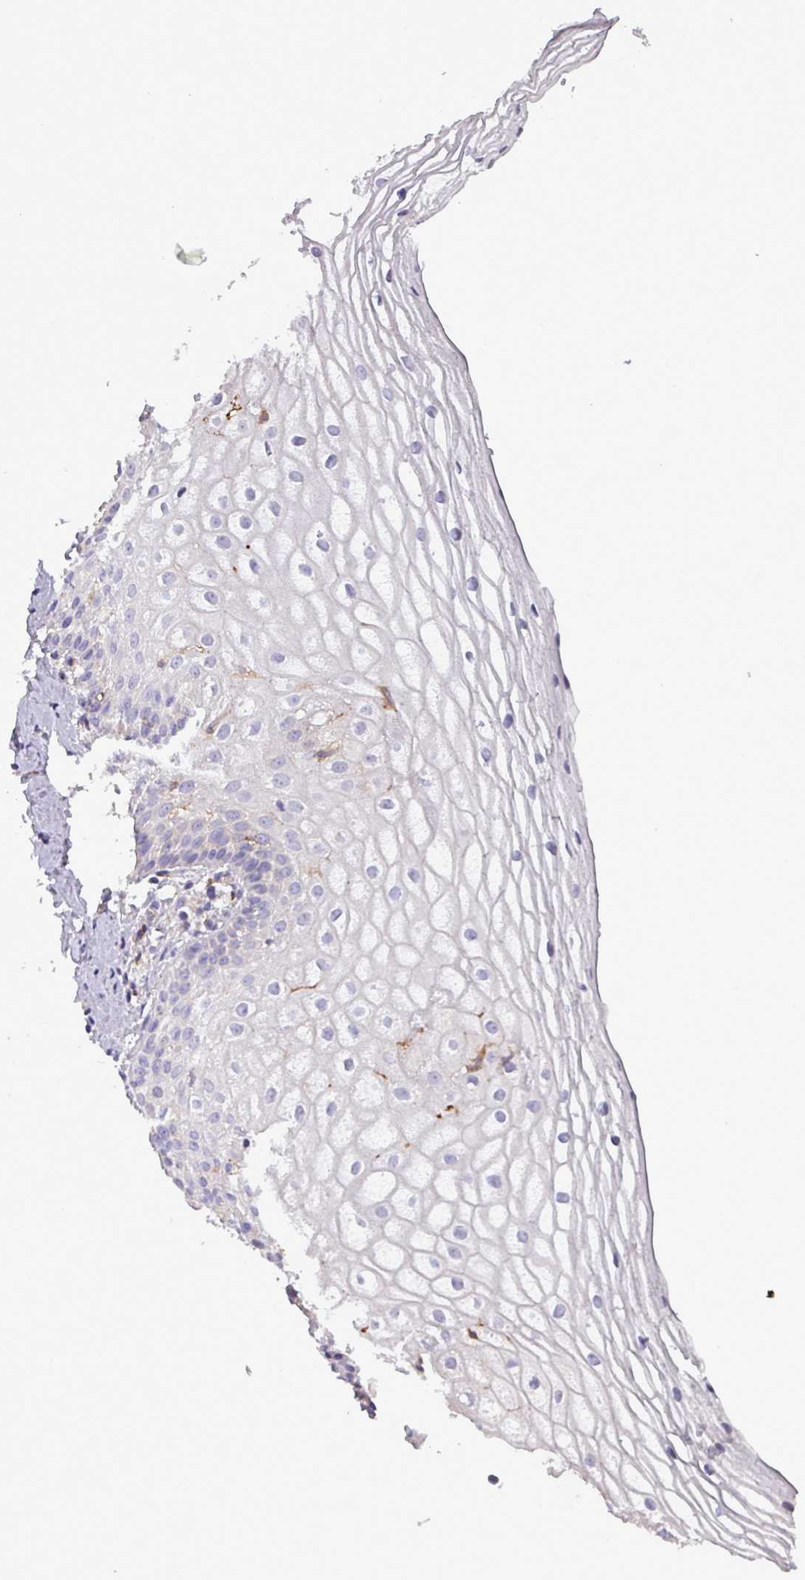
{"staining": {"intensity": "negative", "quantity": "none", "location": "none"}, "tissue": "vagina", "cell_type": "Squamous epithelial cells", "image_type": "normal", "snomed": [{"axis": "morphology", "description": "Normal tissue, NOS"}, {"axis": "topography", "description": "Vagina"}], "caption": "This micrograph is of benign vagina stained with immunohistochemistry (IHC) to label a protein in brown with the nuclei are counter-stained blue. There is no positivity in squamous epithelial cells. Nuclei are stained in blue.", "gene": "SCIN", "patient": {"sex": "female", "age": 56}}